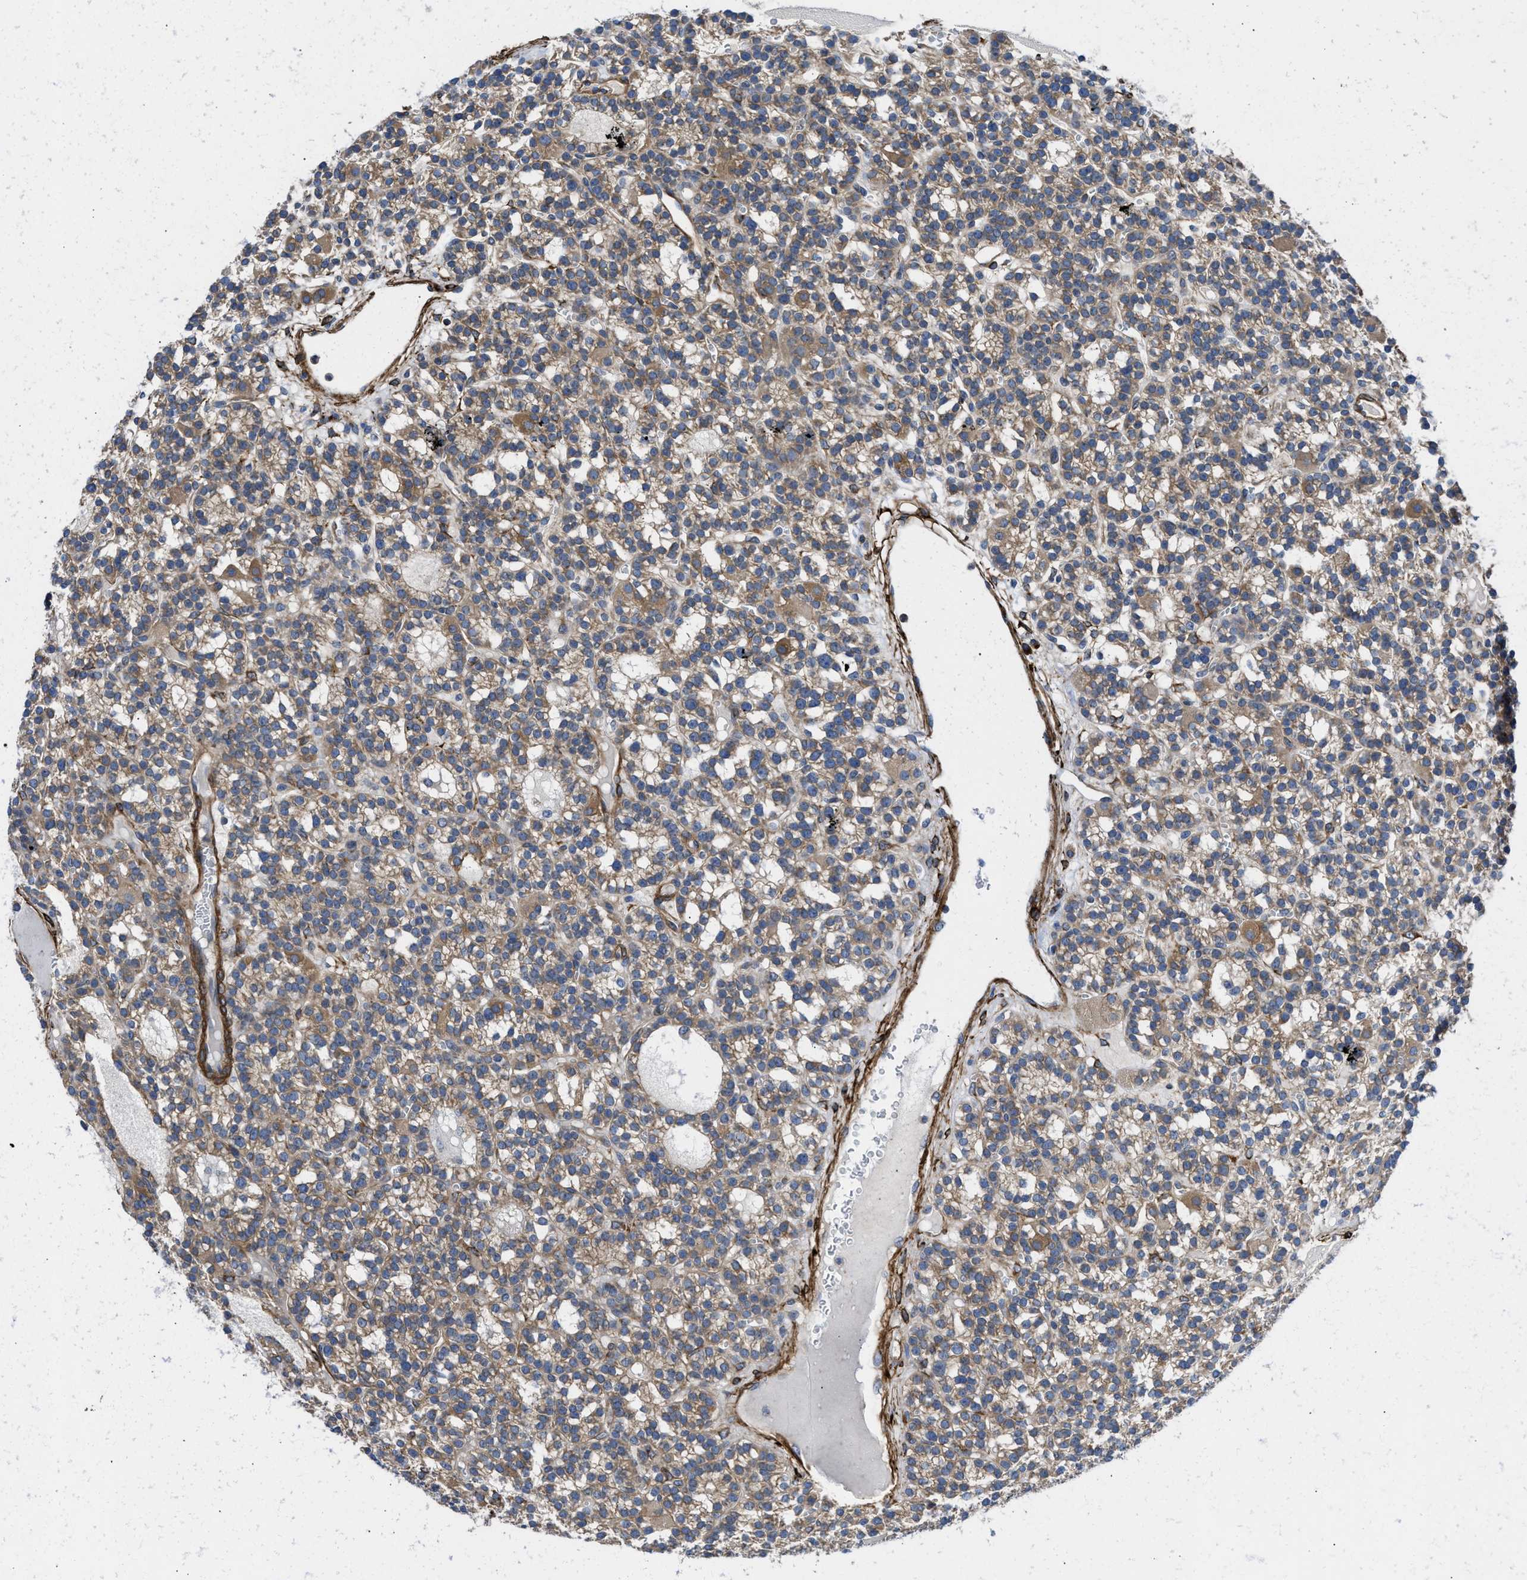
{"staining": {"intensity": "moderate", "quantity": ">75%", "location": "cytoplasmic/membranous"}, "tissue": "parathyroid gland", "cell_type": "Glandular cells", "image_type": "normal", "snomed": [{"axis": "morphology", "description": "Normal tissue, NOS"}, {"axis": "morphology", "description": "Adenoma, NOS"}, {"axis": "topography", "description": "Parathyroid gland"}], "caption": "Human parathyroid gland stained with a brown dye shows moderate cytoplasmic/membranous positive expression in approximately >75% of glandular cells.", "gene": "CHKB", "patient": {"sex": "female", "age": 58}}